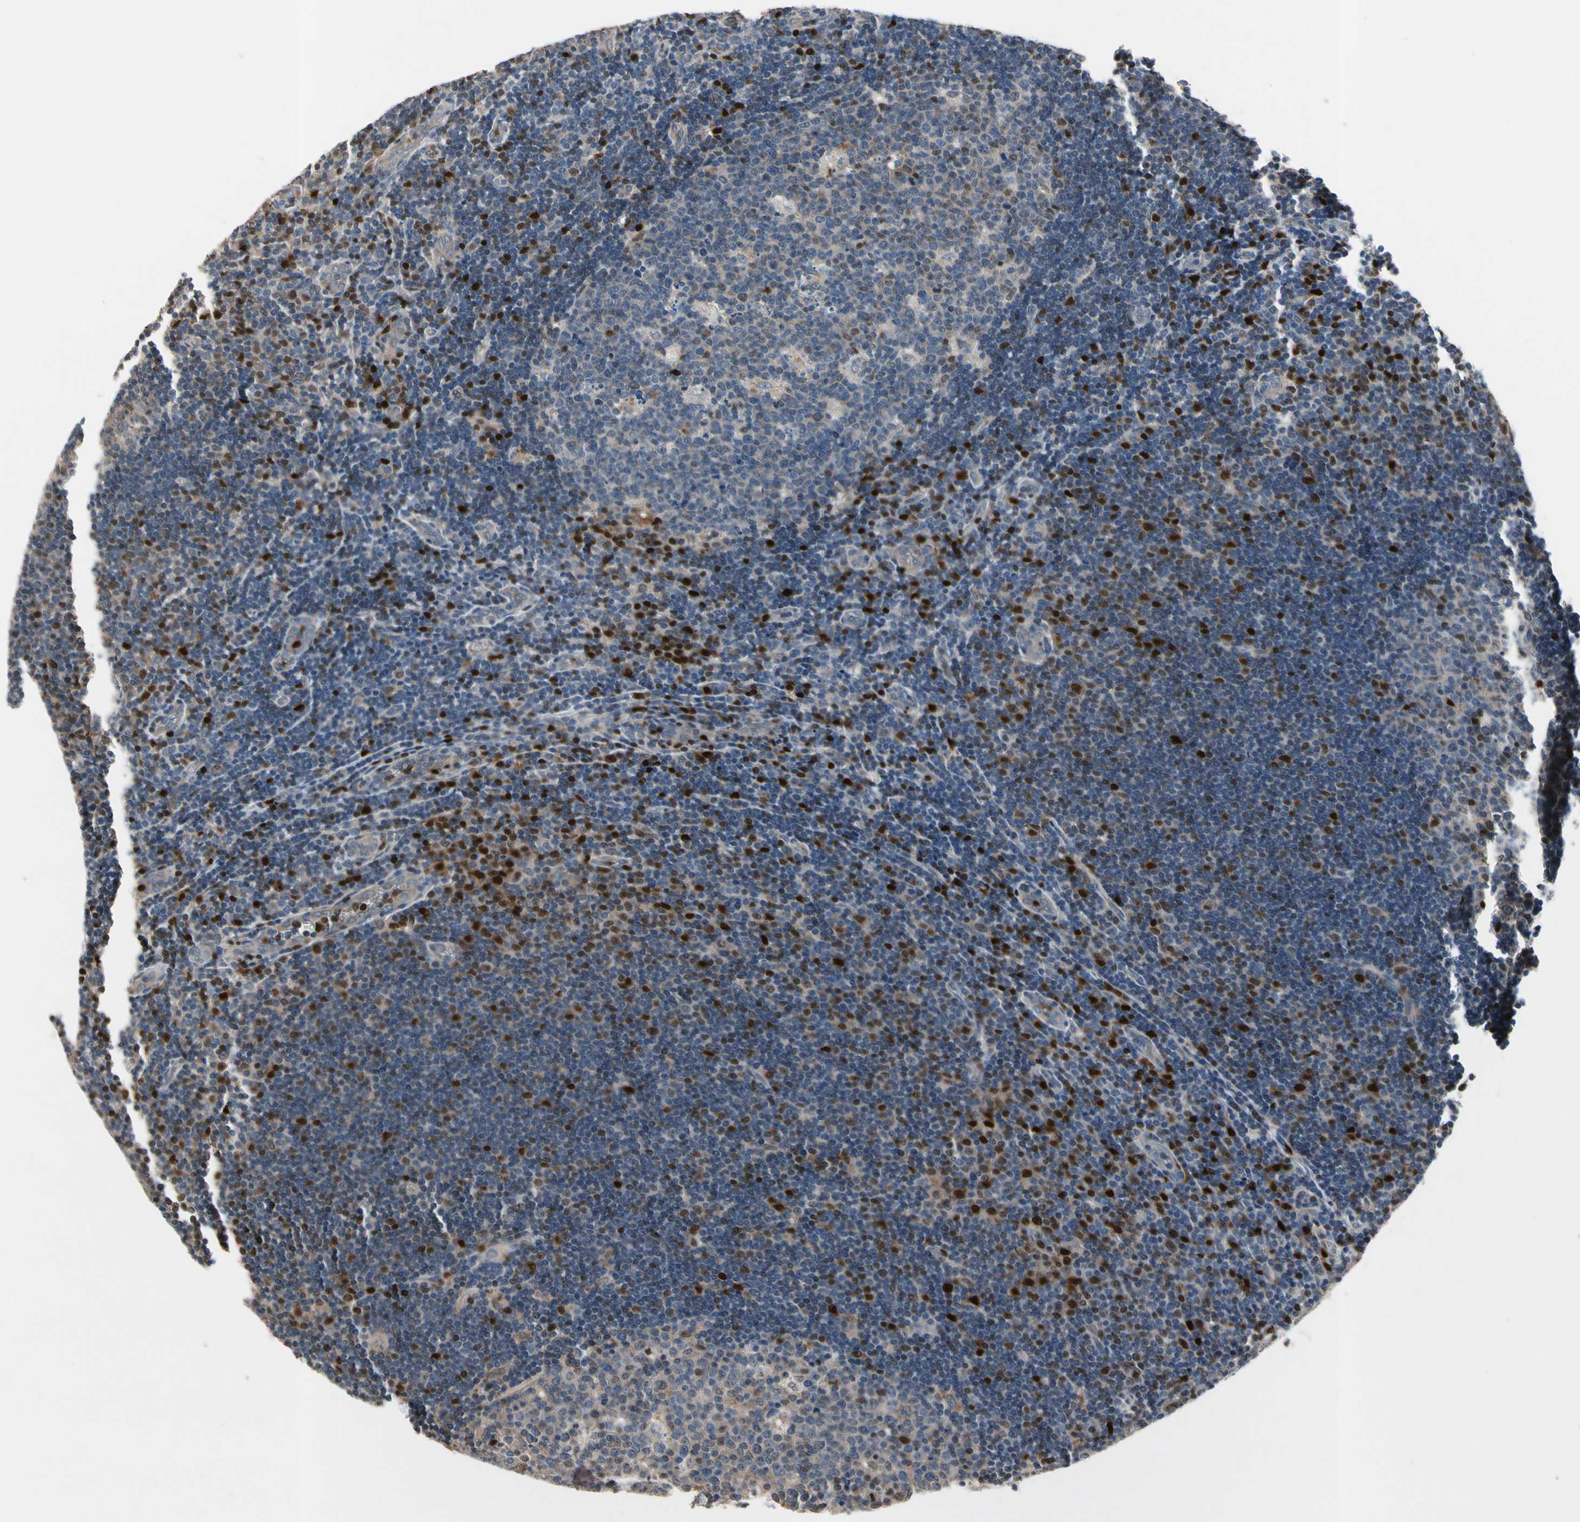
{"staining": {"intensity": "moderate", "quantity": "<25%", "location": "nuclear"}, "tissue": "lymph node", "cell_type": "Germinal center cells", "image_type": "normal", "snomed": [{"axis": "morphology", "description": "Normal tissue, NOS"}, {"axis": "topography", "description": "Lymph node"}, {"axis": "topography", "description": "Salivary gland"}], "caption": "Protein expression analysis of unremarkable human lymph node reveals moderate nuclear staining in about <25% of germinal center cells. (Brightfield microscopy of DAB IHC at high magnification).", "gene": "TBX21", "patient": {"sex": "male", "age": 8}}